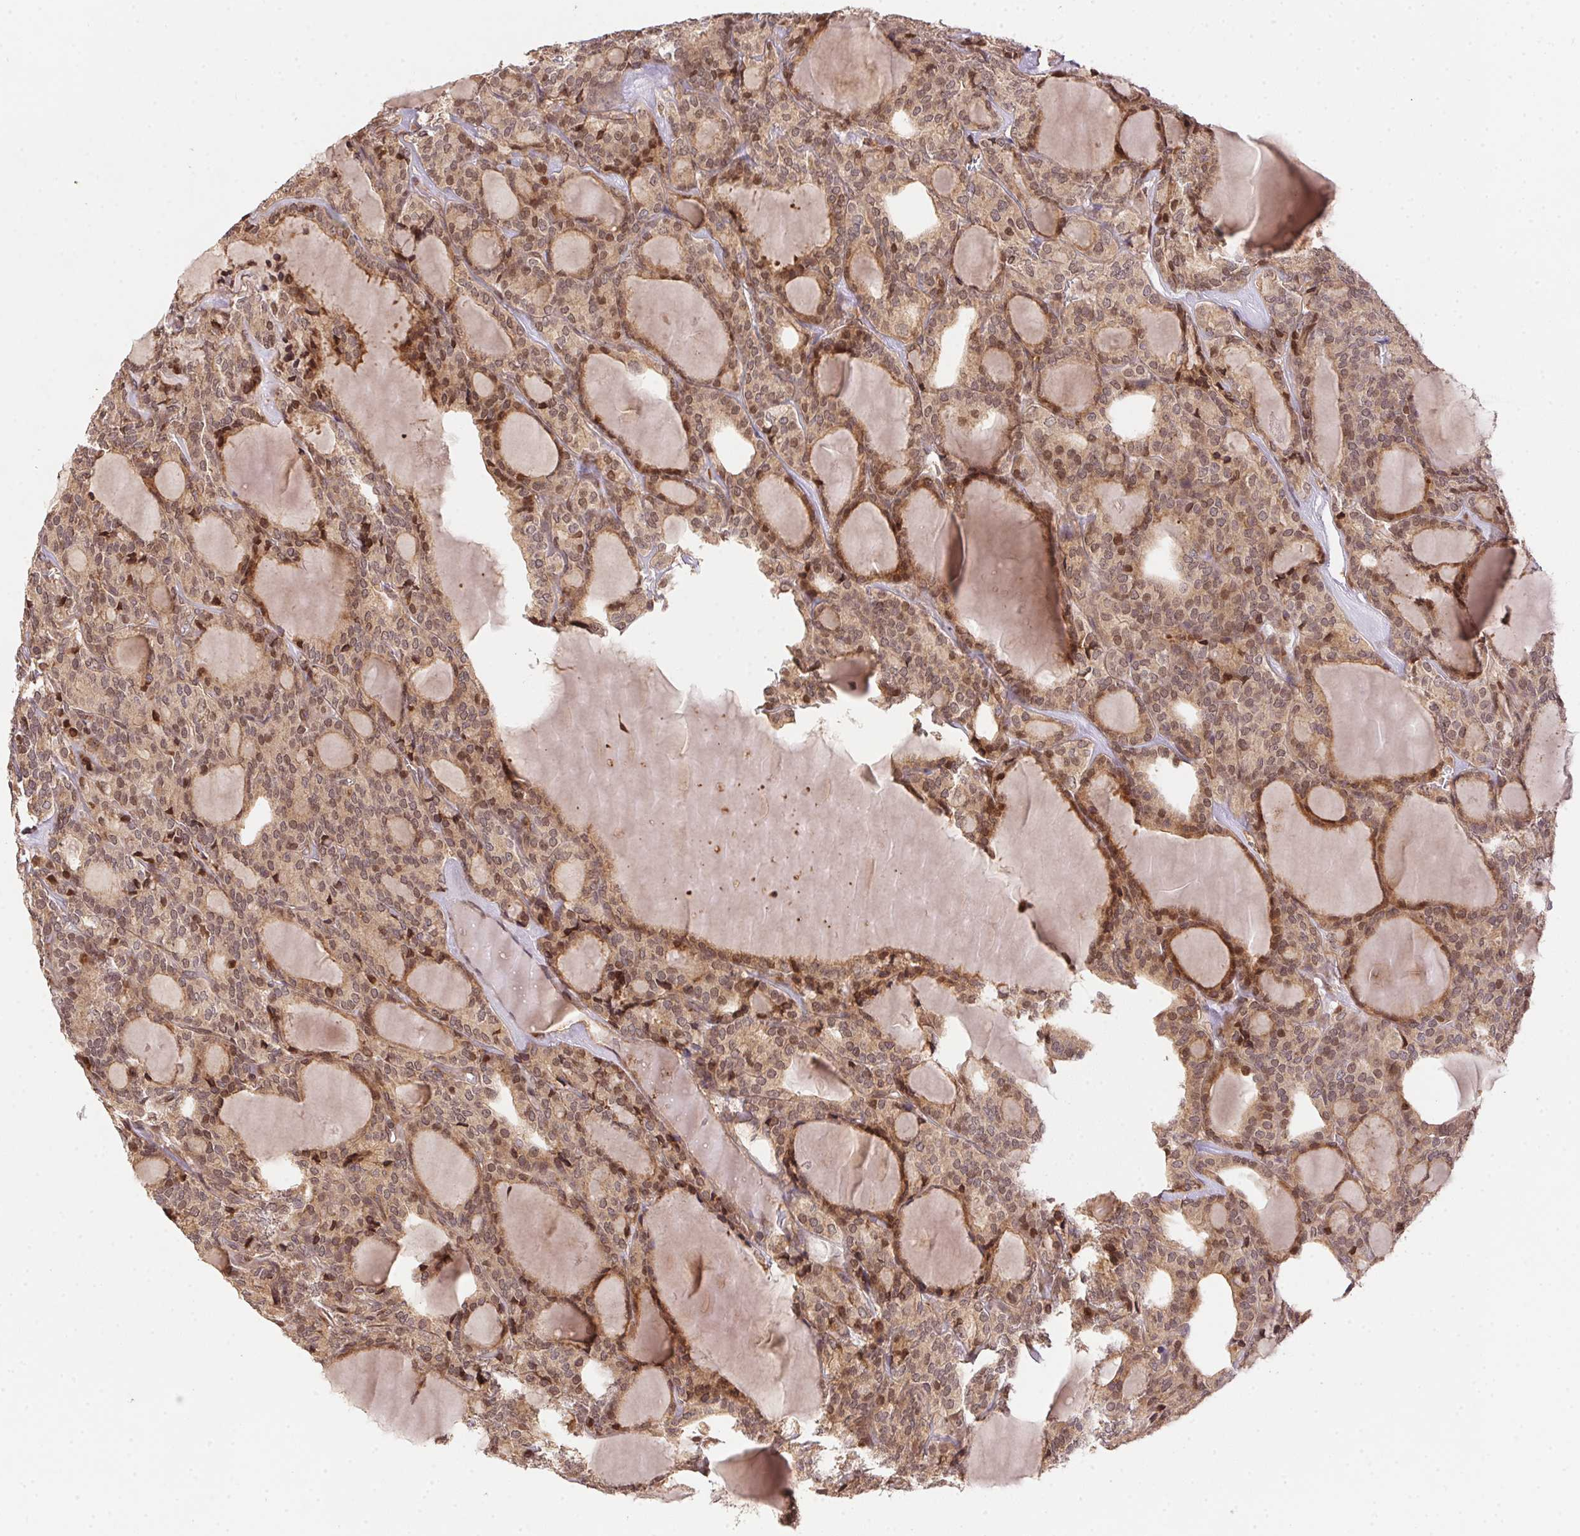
{"staining": {"intensity": "weak", "quantity": ">75%", "location": "cytoplasmic/membranous,nuclear"}, "tissue": "thyroid cancer", "cell_type": "Tumor cells", "image_type": "cancer", "snomed": [{"axis": "morphology", "description": "Follicular adenoma carcinoma, NOS"}, {"axis": "topography", "description": "Thyroid gland"}], "caption": "The micrograph reveals staining of thyroid follicular adenoma carcinoma, revealing weak cytoplasmic/membranous and nuclear protein positivity (brown color) within tumor cells. The protein is shown in brown color, while the nuclei are stained blue.", "gene": "MEX3D", "patient": {"sex": "male", "age": 74}}